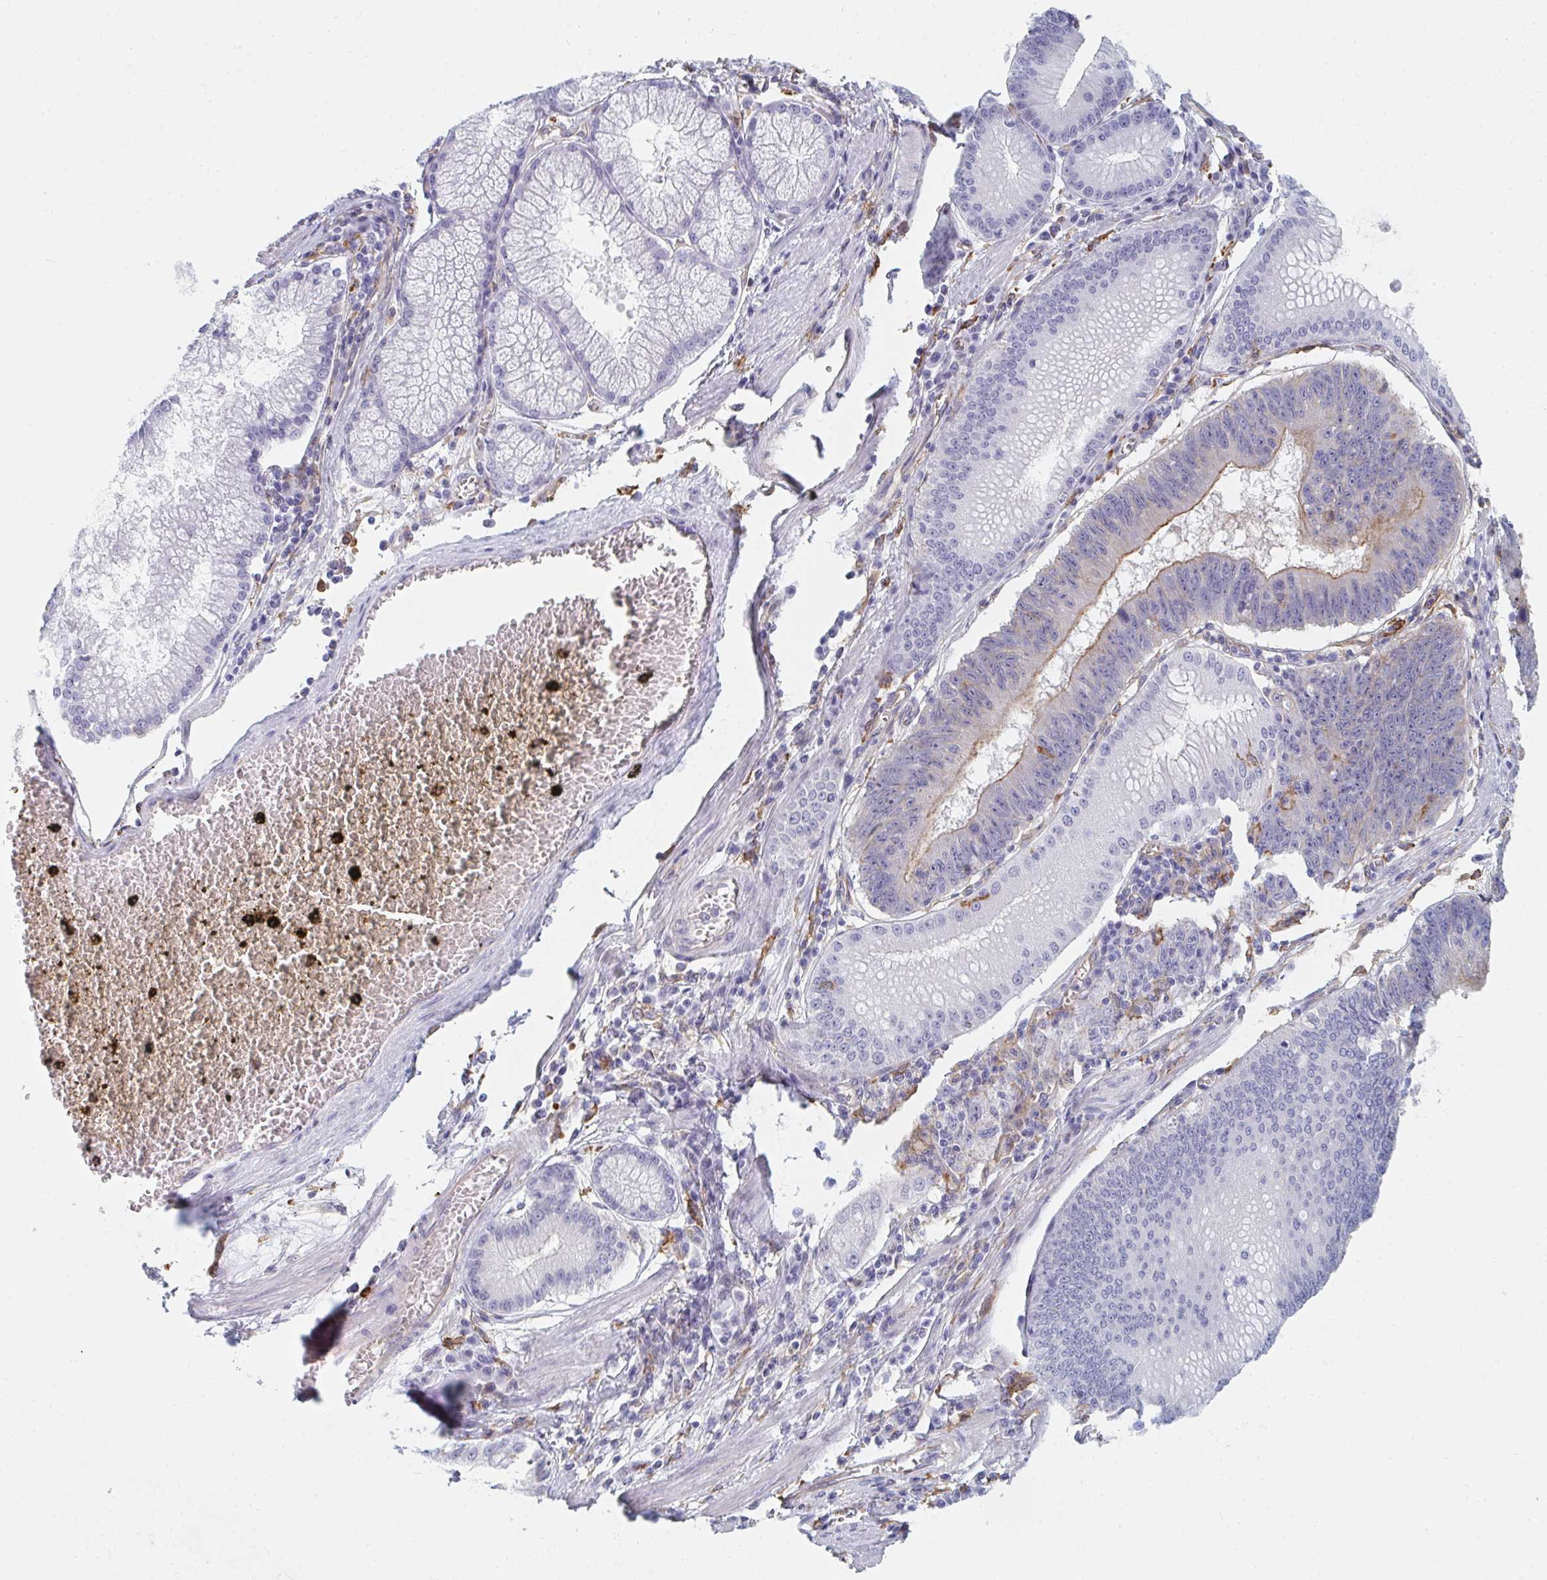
{"staining": {"intensity": "moderate", "quantity": "25%-75%", "location": "cytoplasmic/membranous"}, "tissue": "stomach cancer", "cell_type": "Tumor cells", "image_type": "cancer", "snomed": [{"axis": "morphology", "description": "Adenocarcinoma, NOS"}, {"axis": "topography", "description": "Stomach"}], "caption": "The image reveals immunohistochemical staining of stomach cancer. There is moderate cytoplasmic/membranous positivity is identified in approximately 25%-75% of tumor cells.", "gene": "DAB2", "patient": {"sex": "male", "age": 59}}